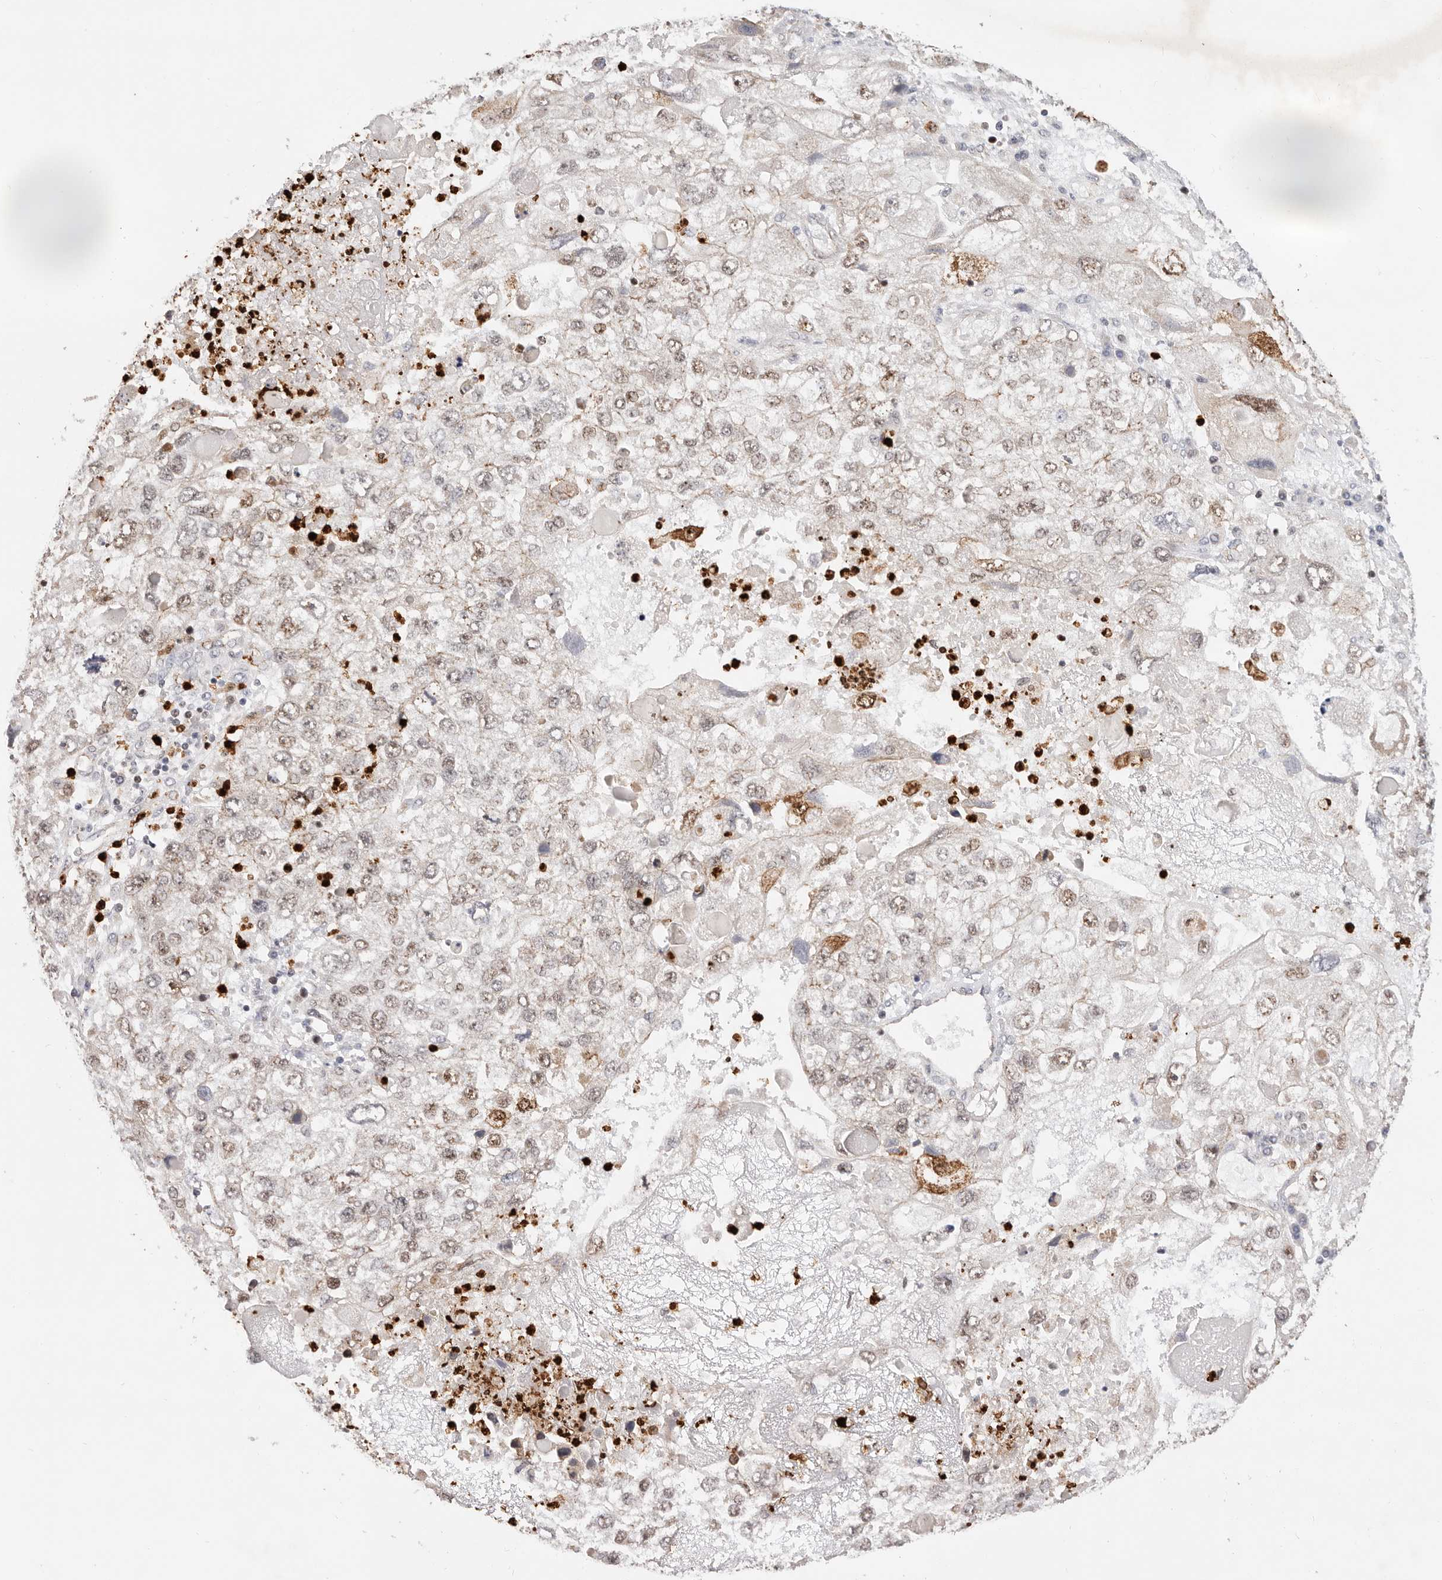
{"staining": {"intensity": "weak", "quantity": ">75%", "location": "nuclear"}, "tissue": "endometrial cancer", "cell_type": "Tumor cells", "image_type": "cancer", "snomed": [{"axis": "morphology", "description": "Adenocarcinoma, NOS"}, {"axis": "topography", "description": "Endometrium"}], "caption": "Immunohistochemical staining of endometrial cancer shows low levels of weak nuclear protein positivity in approximately >75% of tumor cells. The protein is shown in brown color, while the nuclei are stained blue.", "gene": "AFDN", "patient": {"sex": "female", "age": 49}}